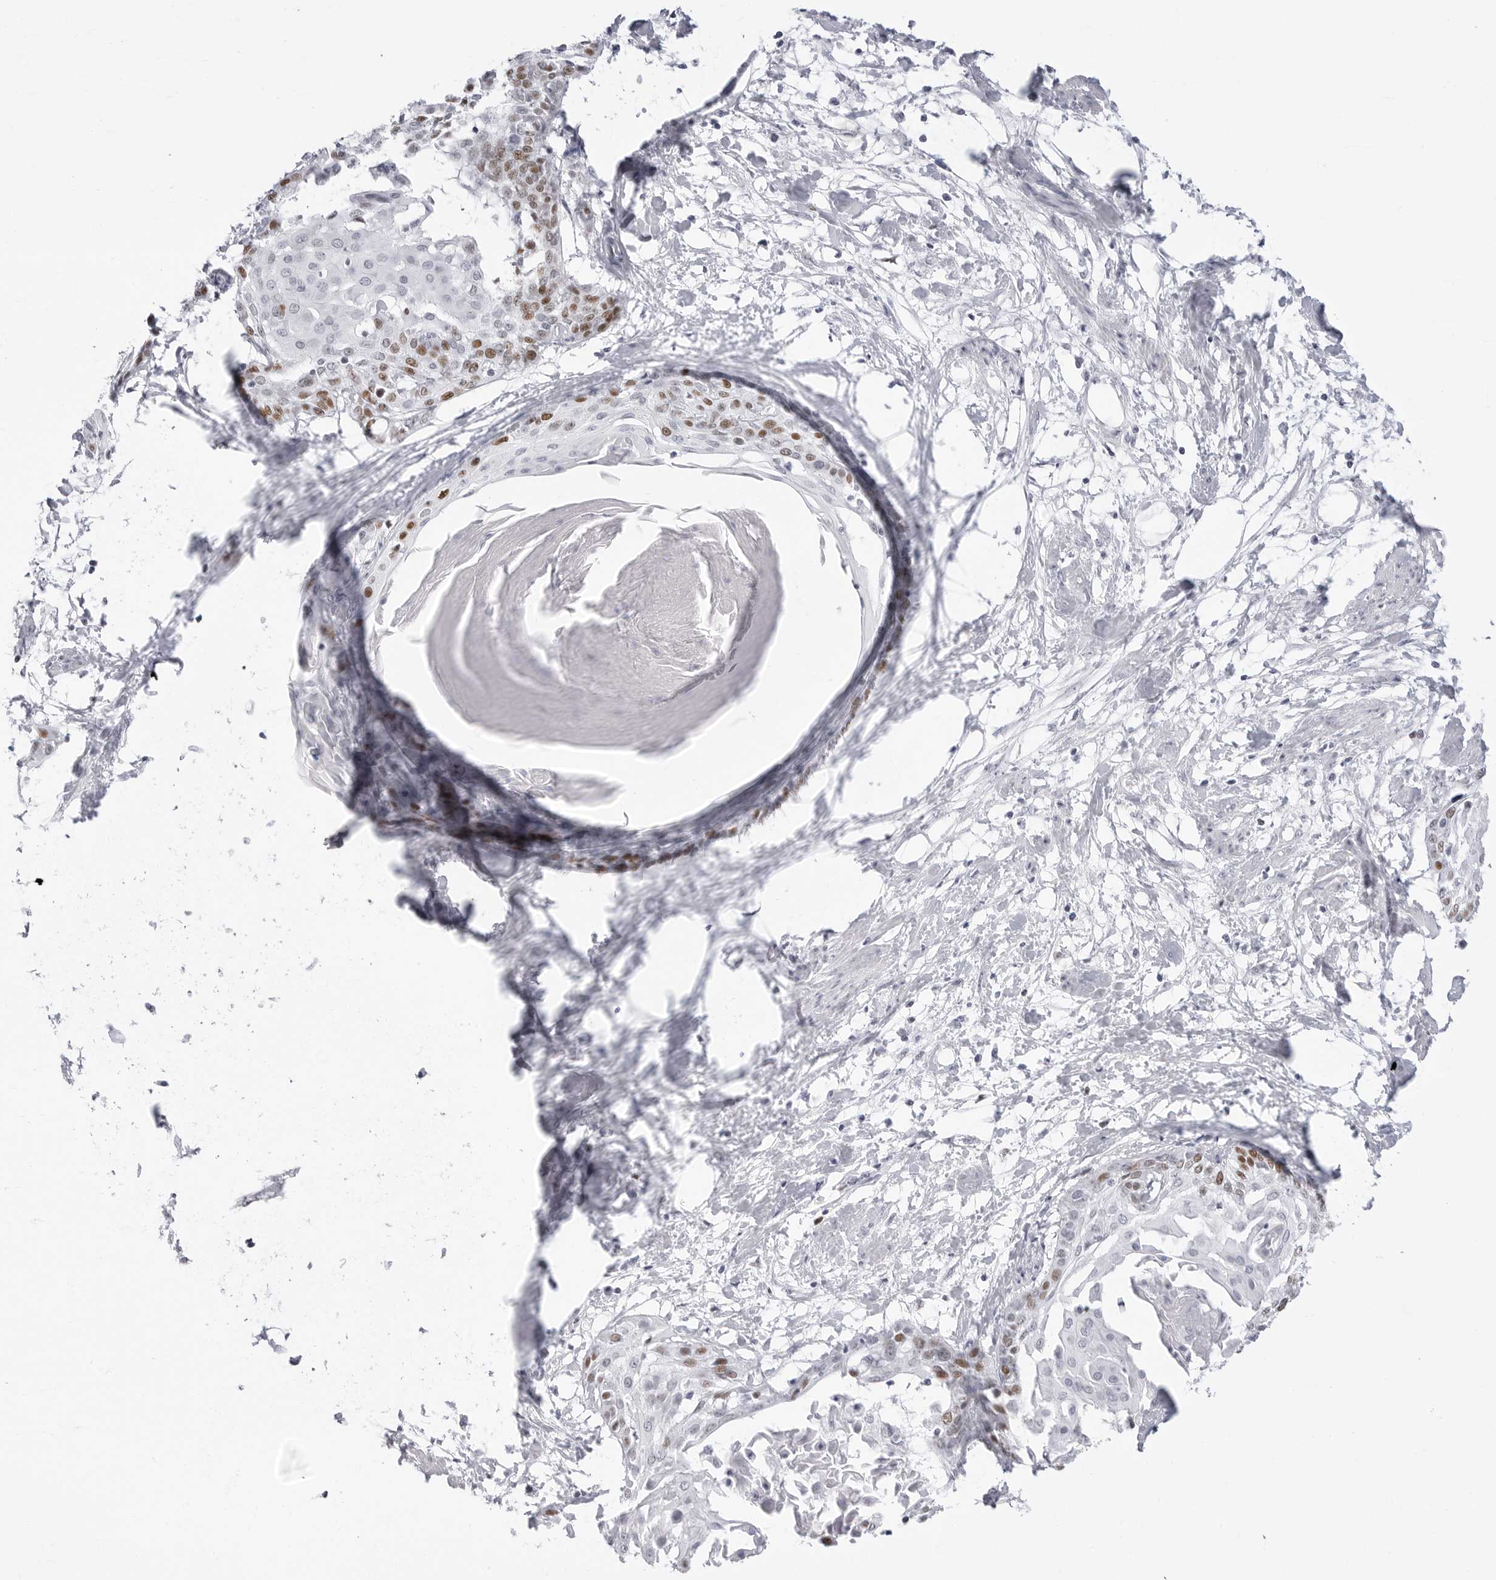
{"staining": {"intensity": "moderate", "quantity": "25%-75%", "location": "nuclear"}, "tissue": "cervical cancer", "cell_type": "Tumor cells", "image_type": "cancer", "snomed": [{"axis": "morphology", "description": "Squamous cell carcinoma, NOS"}, {"axis": "topography", "description": "Cervix"}], "caption": "Approximately 25%-75% of tumor cells in human squamous cell carcinoma (cervical) demonstrate moderate nuclear protein expression as visualized by brown immunohistochemical staining.", "gene": "NASP", "patient": {"sex": "female", "age": 57}}